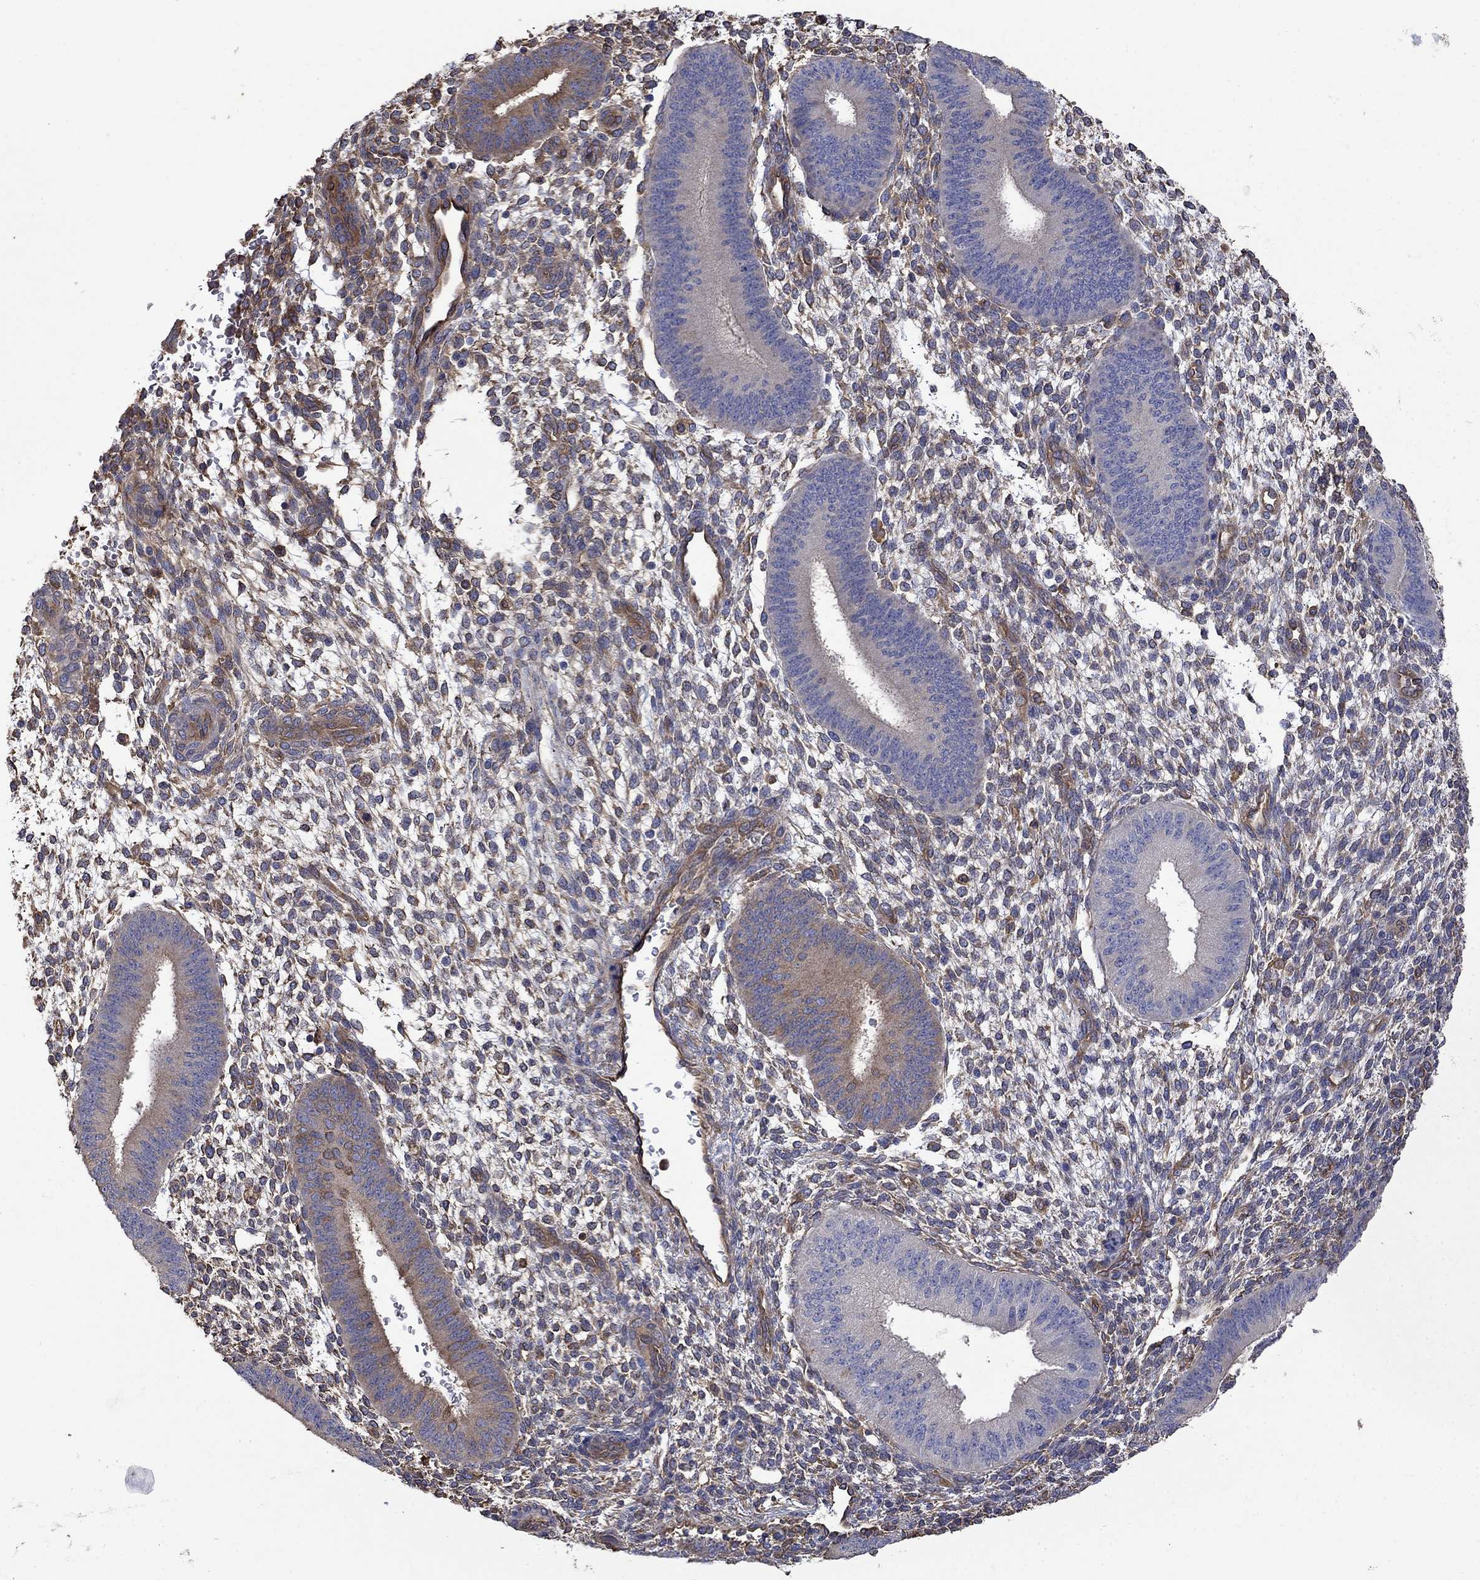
{"staining": {"intensity": "weak", "quantity": "25%-75%", "location": "cytoplasmic/membranous"}, "tissue": "endometrium", "cell_type": "Cells in endometrial stroma", "image_type": "normal", "snomed": [{"axis": "morphology", "description": "Normal tissue, NOS"}, {"axis": "topography", "description": "Endometrium"}], "caption": "Immunohistochemistry histopathology image of normal endometrium: endometrium stained using IHC displays low levels of weak protein expression localized specifically in the cytoplasmic/membranous of cells in endometrial stroma, appearing as a cytoplasmic/membranous brown color.", "gene": "DPYSL2", "patient": {"sex": "female", "age": 39}}